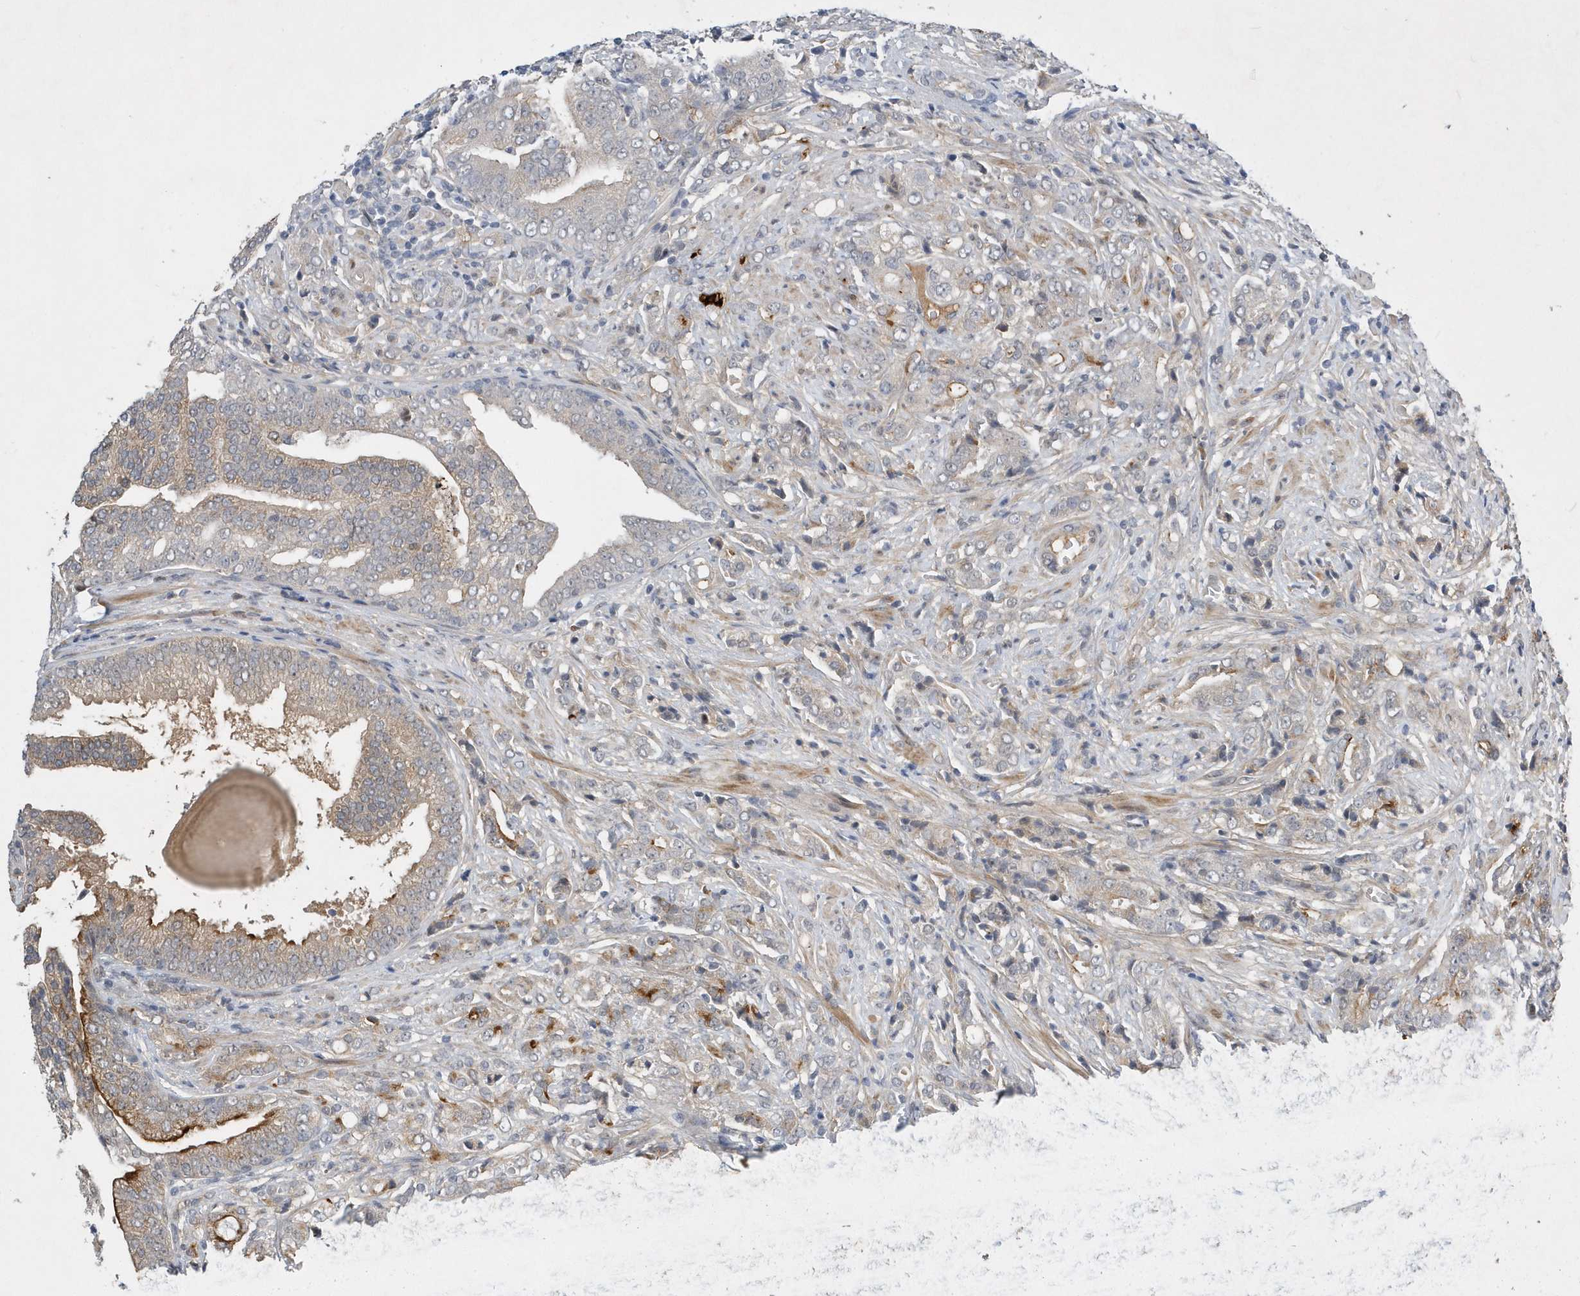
{"staining": {"intensity": "weak", "quantity": "<25%", "location": "cytoplasmic/membranous"}, "tissue": "prostate cancer", "cell_type": "Tumor cells", "image_type": "cancer", "snomed": [{"axis": "morphology", "description": "Adenocarcinoma, High grade"}, {"axis": "topography", "description": "Prostate"}], "caption": "This photomicrograph is of adenocarcinoma (high-grade) (prostate) stained with immunohistochemistry to label a protein in brown with the nuclei are counter-stained blue. There is no positivity in tumor cells.", "gene": "FAM217A", "patient": {"sex": "male", "age": 57}}